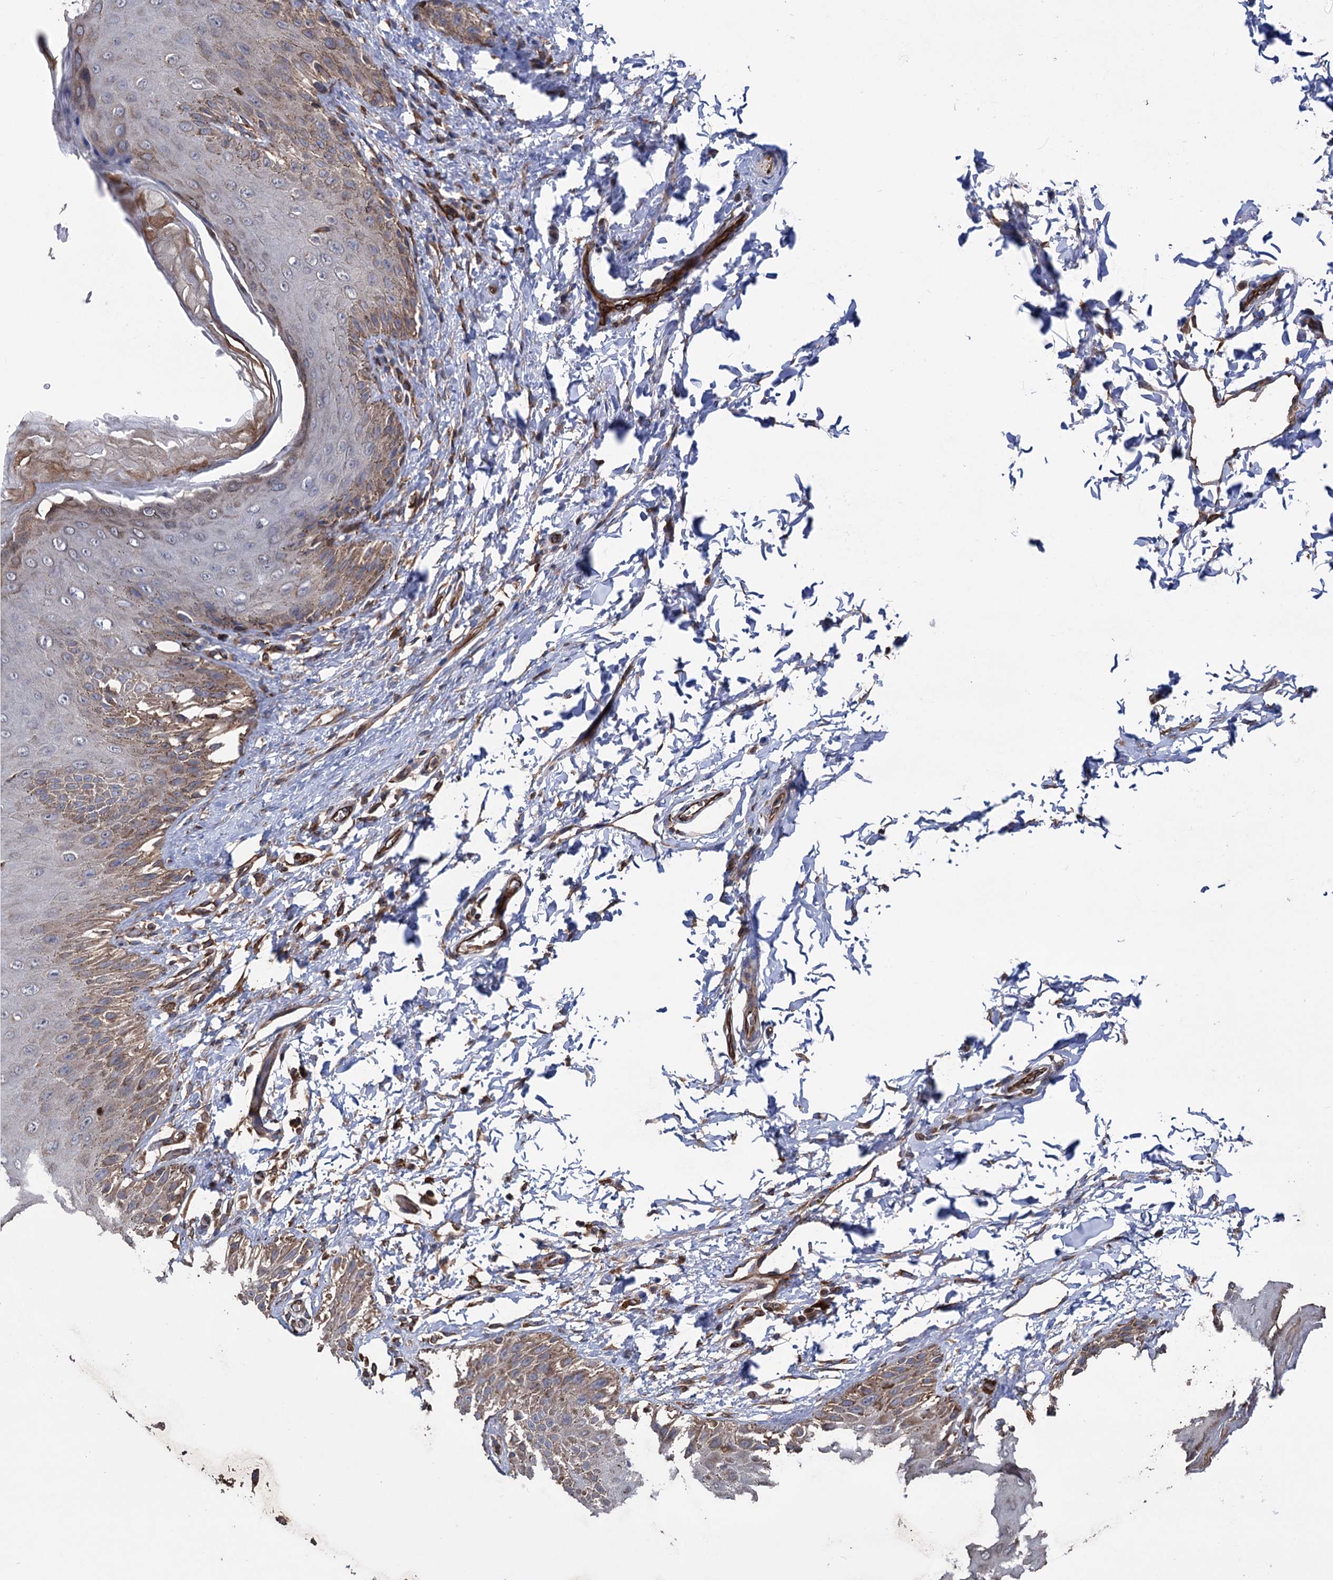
{"staining": {"intensity": "moderate", "quantity": "<25%", "location": "cytoplasmic/membranous"}, "tissue": "skin", "cell_type": "Epidermal cells", "image_type": "normal", "snomed": [{"axis": "morphology", "description": "Normal tissue, NOS"}, {"axis": "topography", "description": "Anal"}], "caption": "Protein expression analysis of unremarkable skin exhibits moderate cytoplasmic/membranous expression in about <25% of epidermal cells.", "gene": "STING1", "patient": {"sex": "male", "age": 44}}